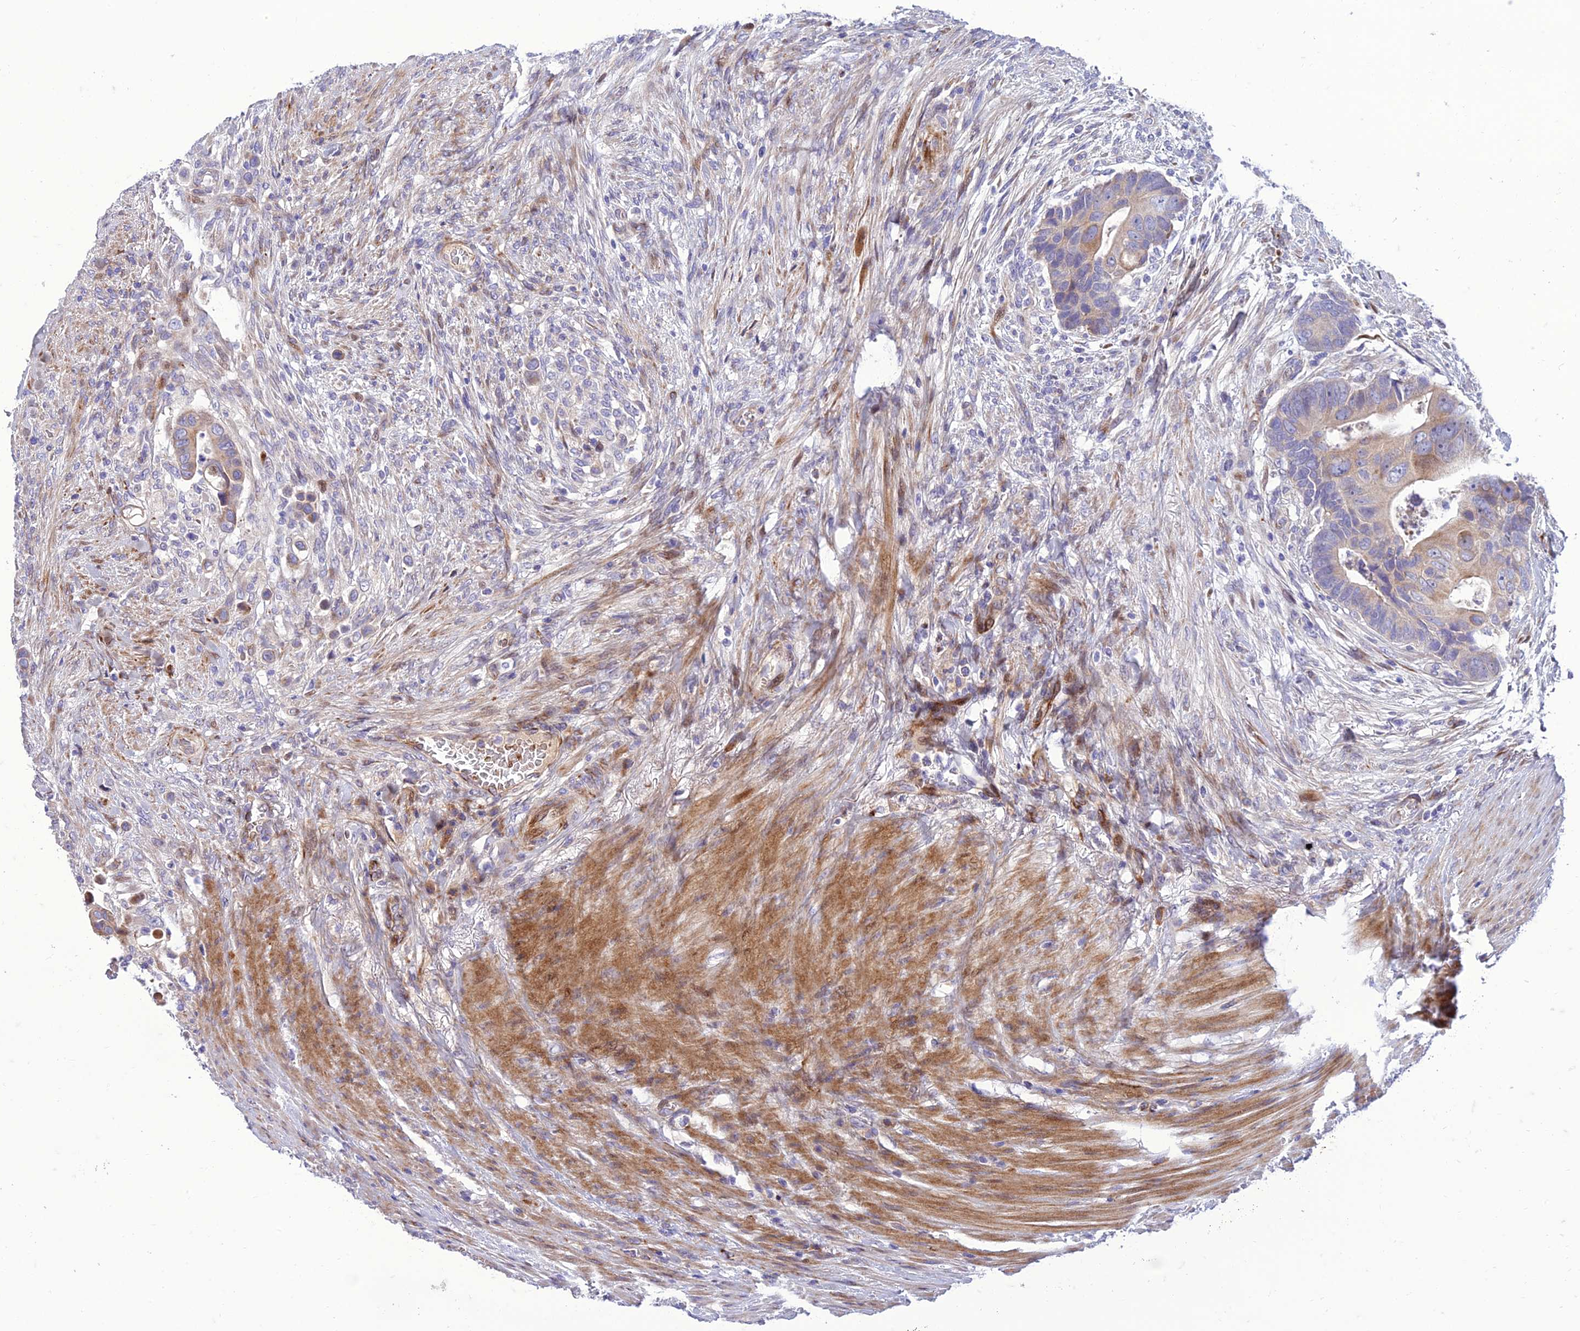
{"staining": {"intensity": "weak", "quantity": "25%-75%", "location": "cytoplasmic/membranous"}, "tissue": "colorectal cancer", "cell_type": "Tumor cells", "image_type": "cancer", "snomed": [{"axis": "morphology", "description": "Adenocarcinoma, NOS"}, {"axis": "topography", "description": "Rectum"}], "caption": "A brown stain highlights weak cytoplasmic/membranous staining of a protein in adenocarcinoma (colorectal) tumor cells.", "gene": "SEL1L3", "patient": {"sex": "female", "age": 78}}